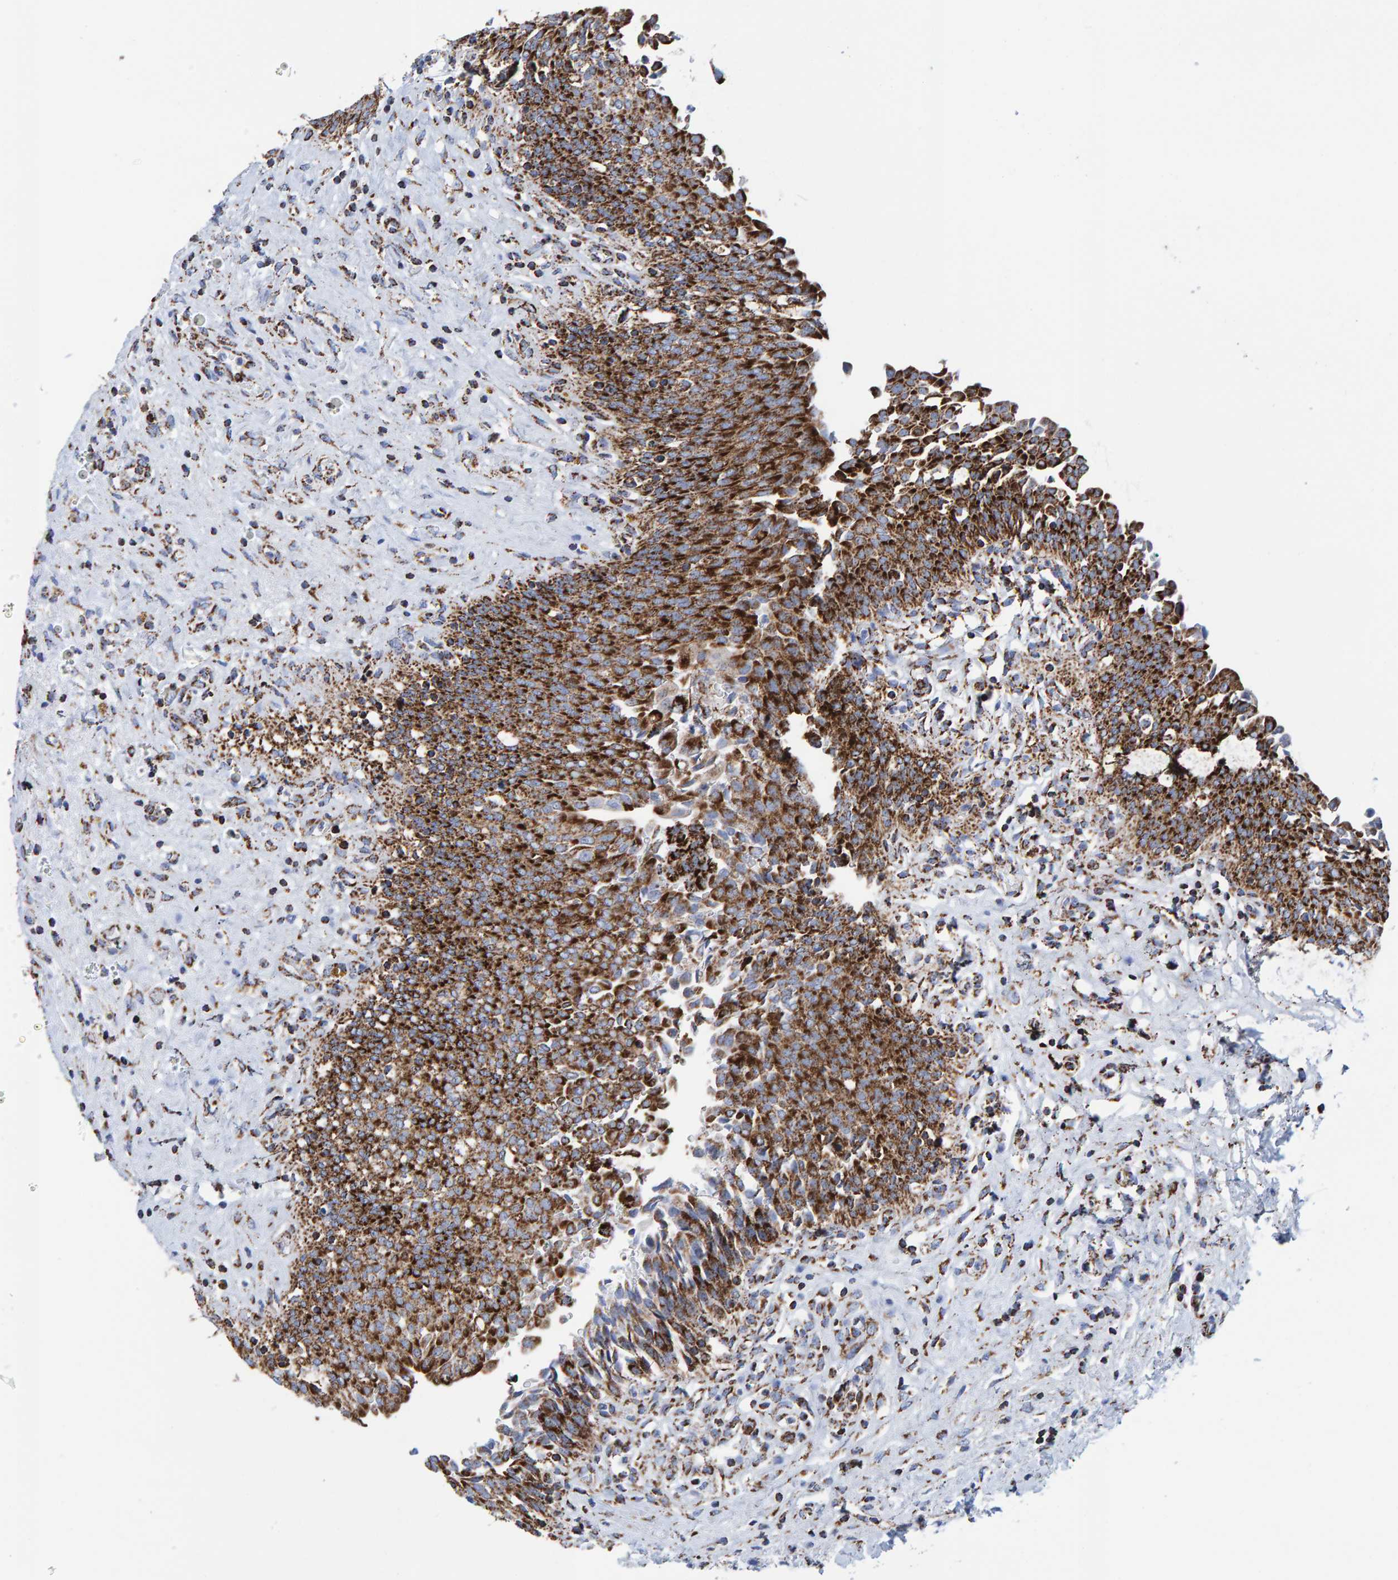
{"staining": {"intensity": "strong", "quantity": ">75%", "location": "cytoplasmic/membranous"}, "tissue": "urinary bladder", "cell_type": "Urothelial cells", "image_type": "normal", "snomed": [{"axis": "morphology", "description": "Urothelial carcinoma, High grade"}, {"axis": "topography", "description": "Urinary bladder"}], "caption": "Strong cytoplasmic/membranous staining is appreciated in about >75% of urothelial cells in unremarkable urinary bladder. (DAB (3,3'-diaminobenzidine) IHC with brightfield microscopy, high magnification).", "gene": "ENSG00000262660", "patient": {"sex": "male", "age": 46}}